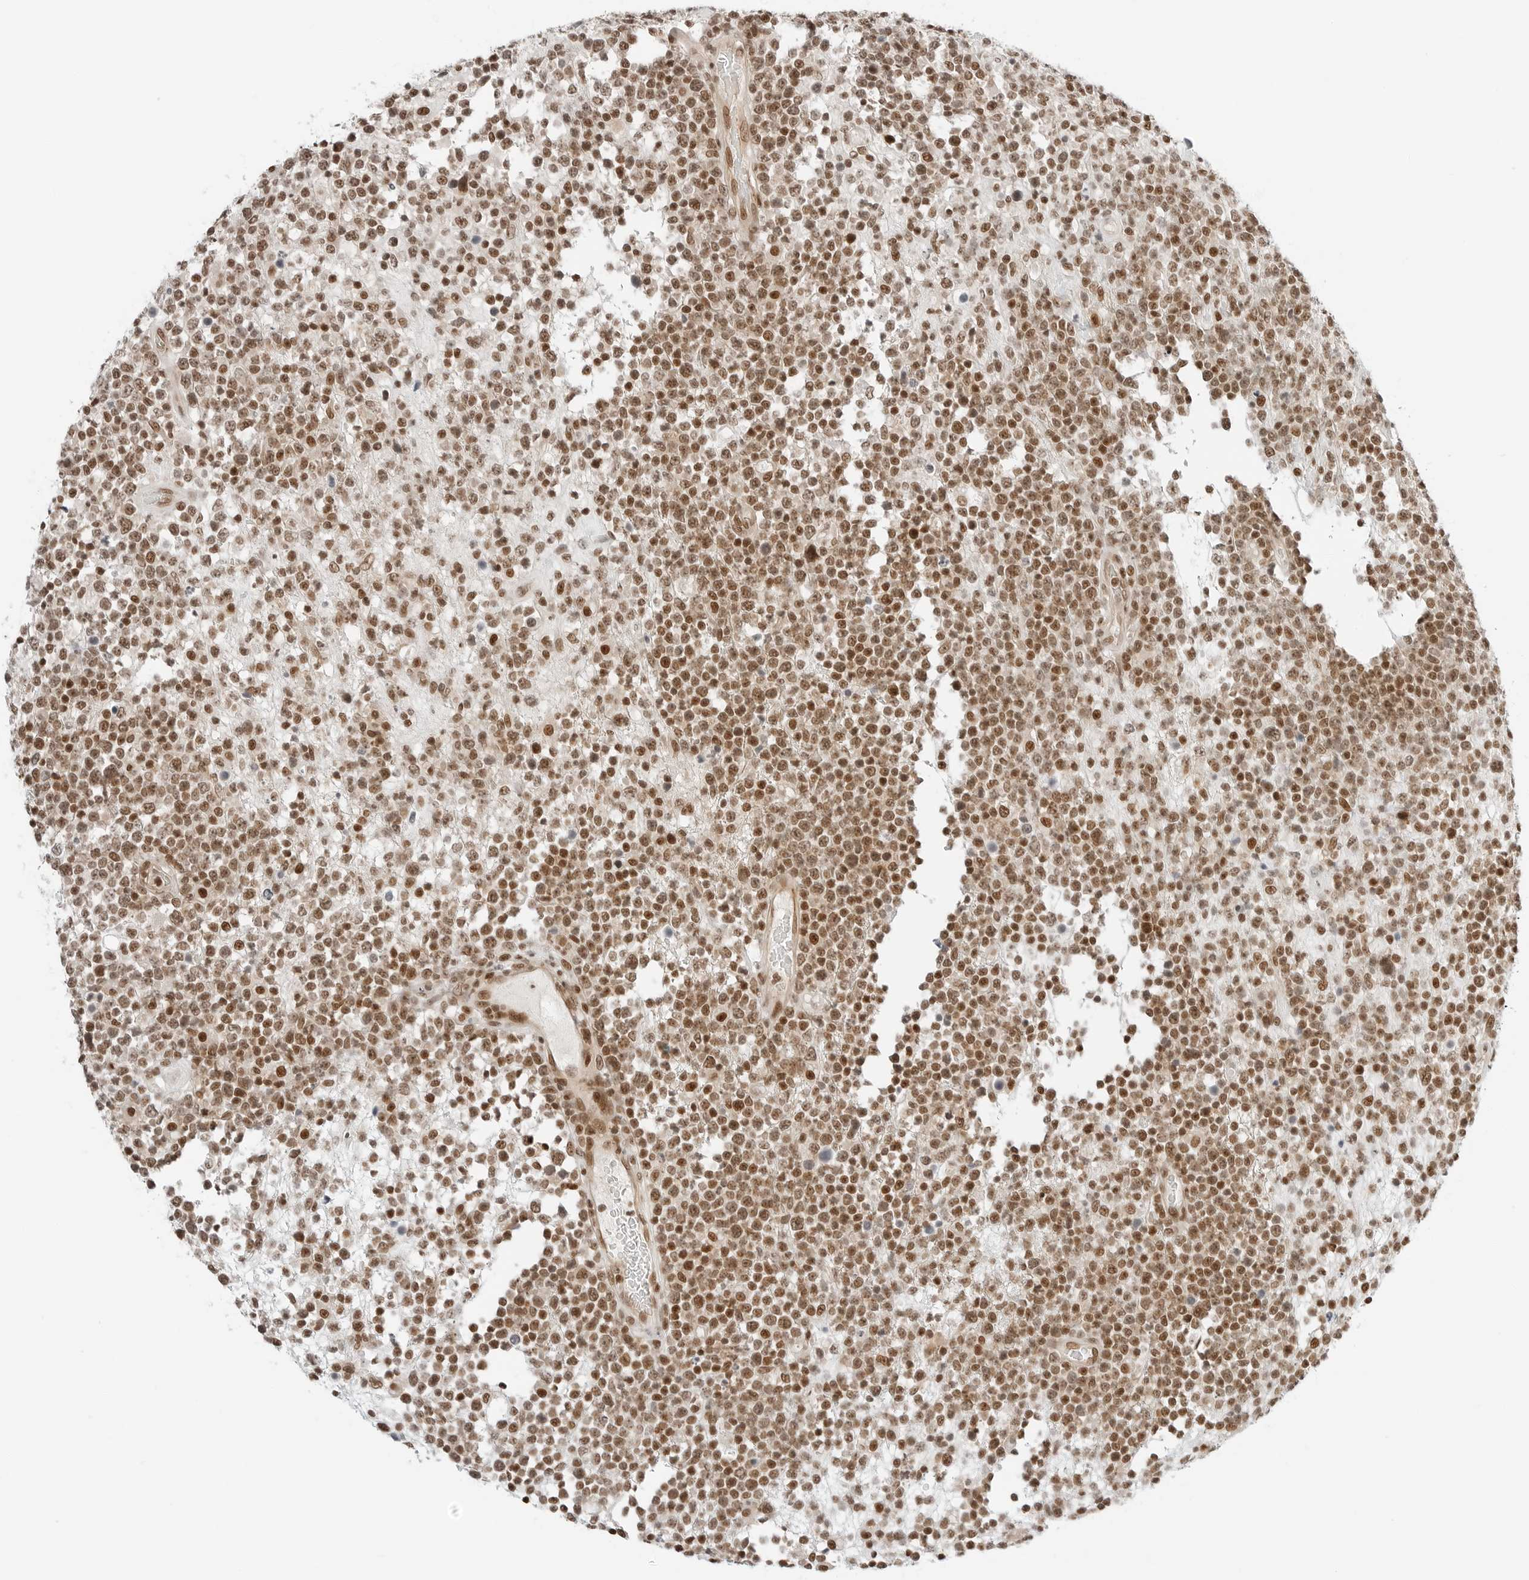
{"staining": {"intensity": "moderate", "quantity": ">75%", "location": "nuclear"}, "tissue": "lymphoma", "cell_type": "Tumor cells", "image_type": "cancer", "snomed": [{"axis": "morphology", "description": "Malignant lymphoma, non-Hodgkin's type, High grade"}, {"axis": "topography", "description": "Colon"}], "caption": "Immunohistochemical staining of lymphoma displays medium levels of moderate nuclear expression in approximately >75% of tumor cells.", "gene": "CRTC2", "patient": {"sex": "female", "age": 53}}